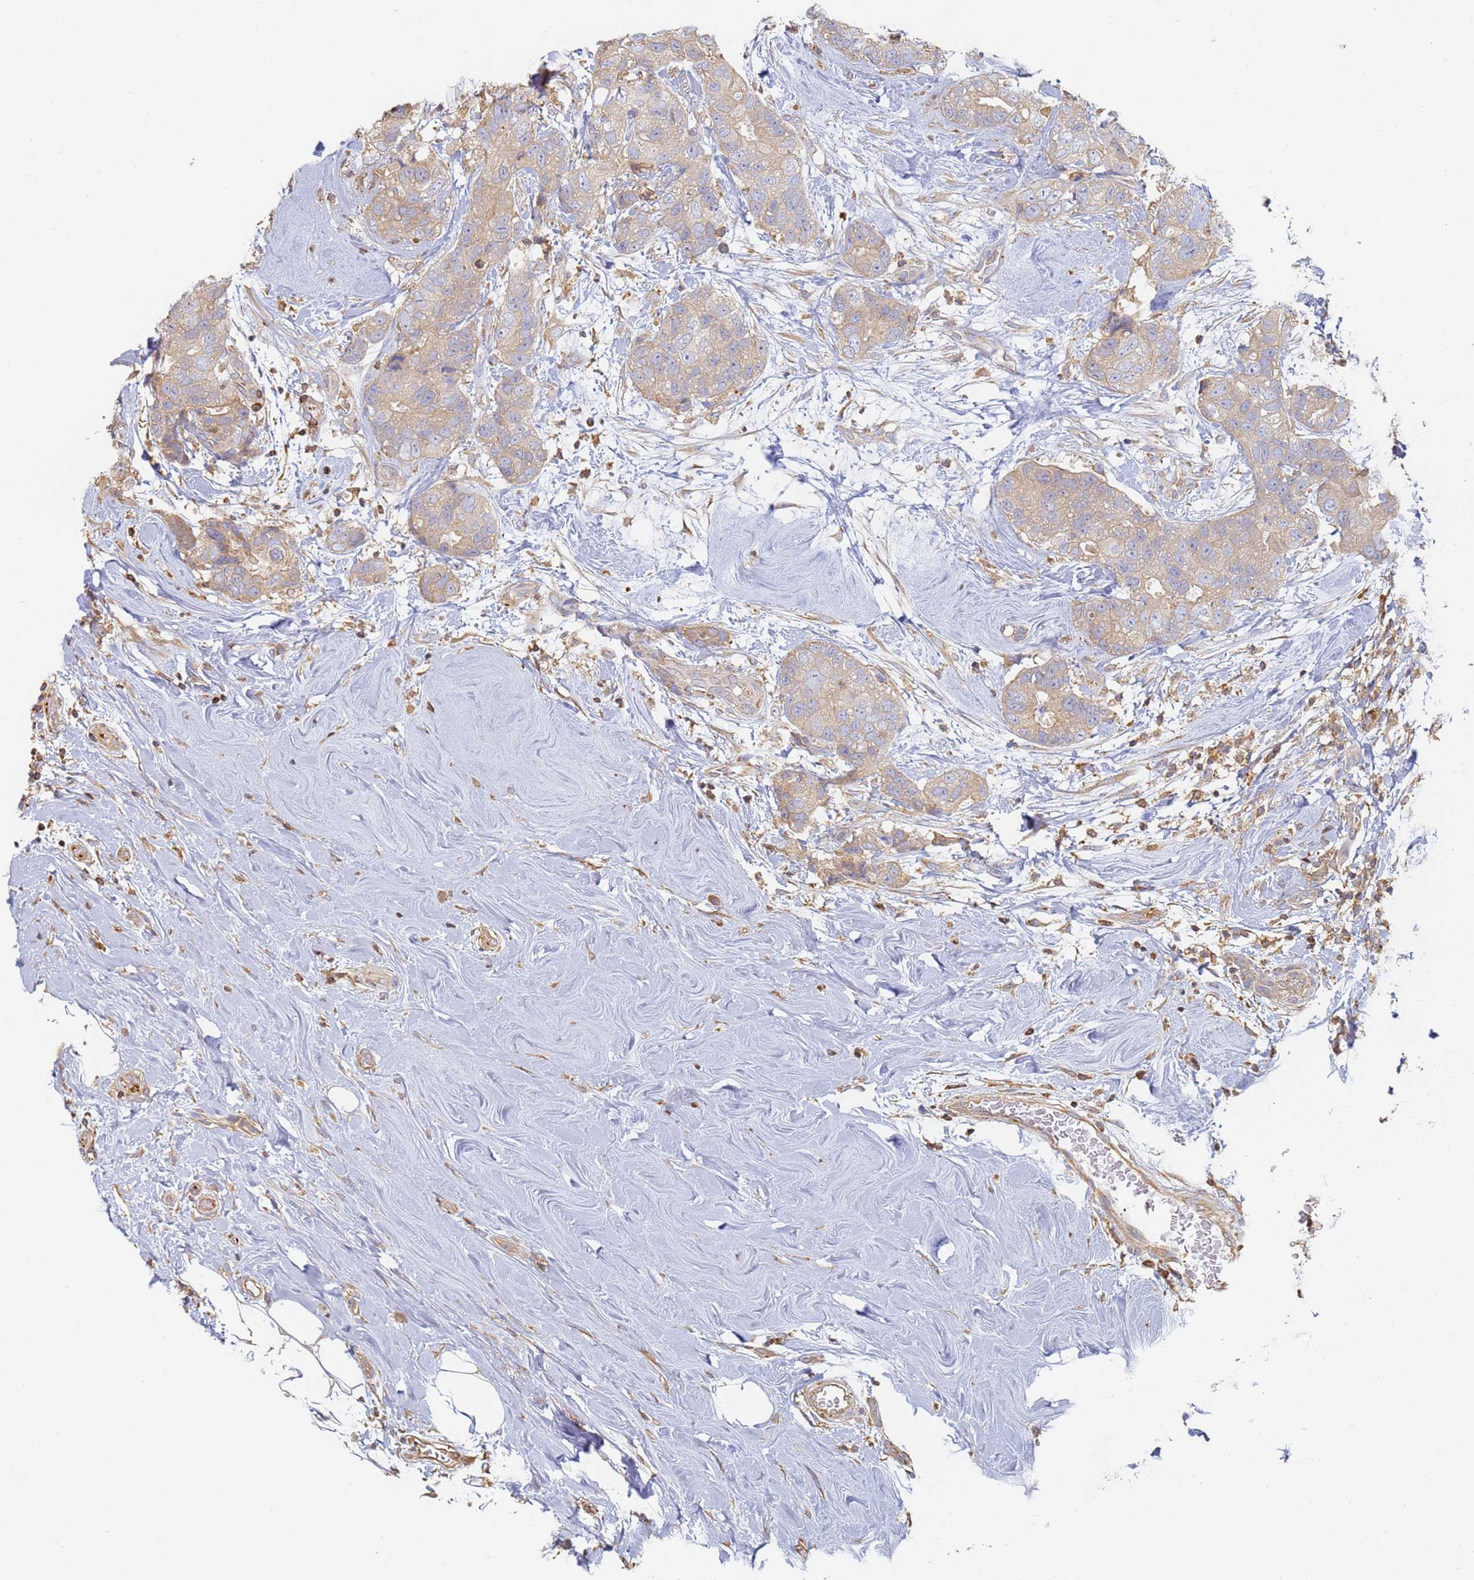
{"staining": {"intensity": "weak", "quantity": "<25%", "location": "cytoplasmic/membranous"}, "tissue": "breast cancer", "cell_type": "Tumor cells", "image_type": "cancer", "snomed": [{"axis": "morphology", "description": "Duct carcinoma"}, {"axis": "topography", "description": "Breast"}], "caption": "This is an immunohistochemistry micrograph of human breast cancer (infiltrating ductal carcinoma). There is no staining in tumor cells.", "gene": "BIN2", "patient": {"sex": "female", "age": 62}}